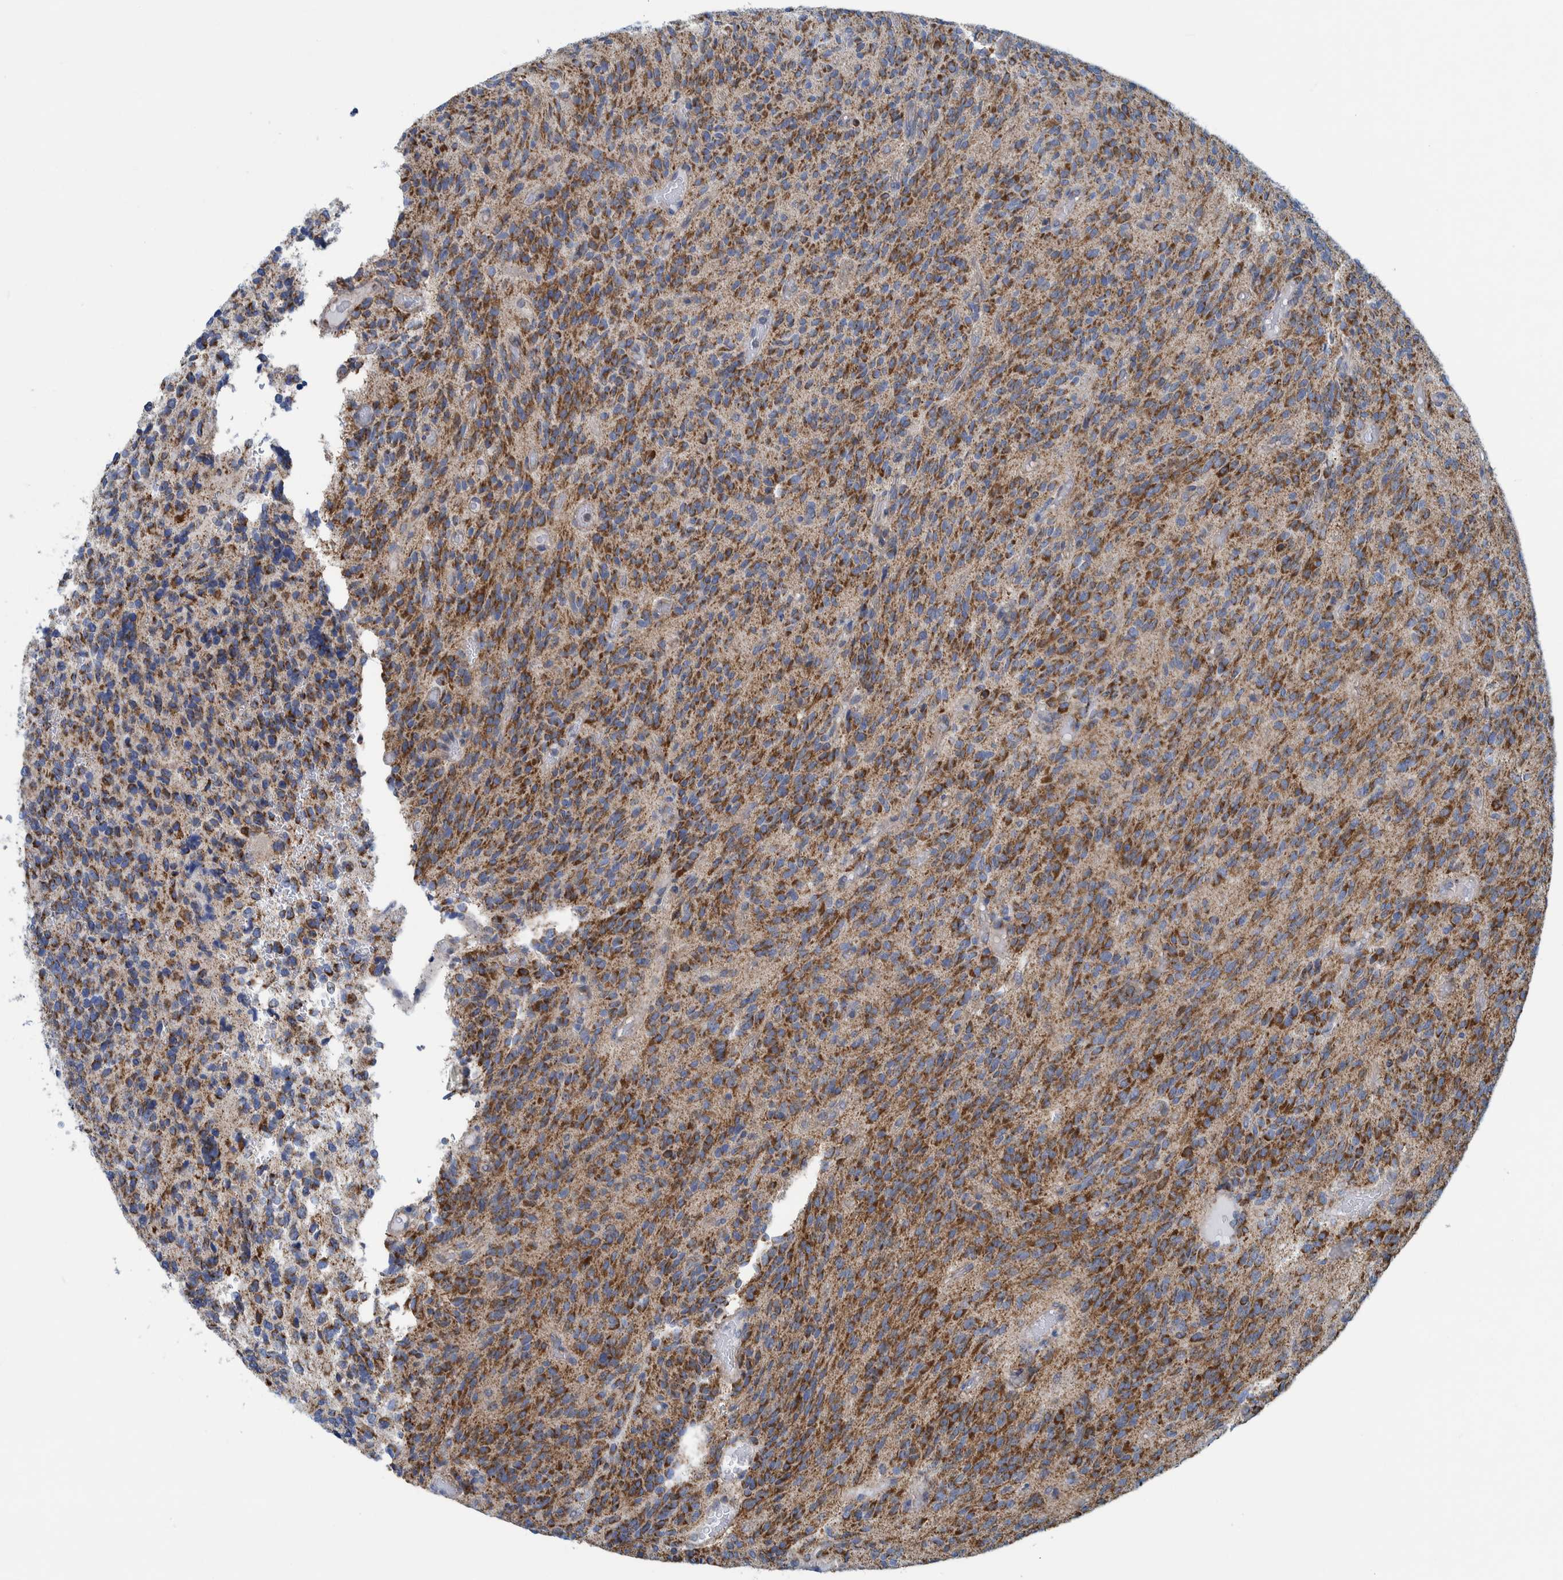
{"staining": {"intensity": "strong", "quantity": "25%-75%", "location": "cytoplasmic/membranous"}, "tissue": "glioma", "cell_type": "Tumor cells", "image_type": "cancer", "snomed": [{"axis": "morphology", "description": "Glioma, malignant, High grade"}, {"axis": "topography", "description": "Brain"}], "caption": "An image of human glioma stained for a protein demonstrates strong cytoplasmic/membranous brown staining in tumor cells.", "gene": "MRPS7", "patient": {"sex": "male", "age": 34}}